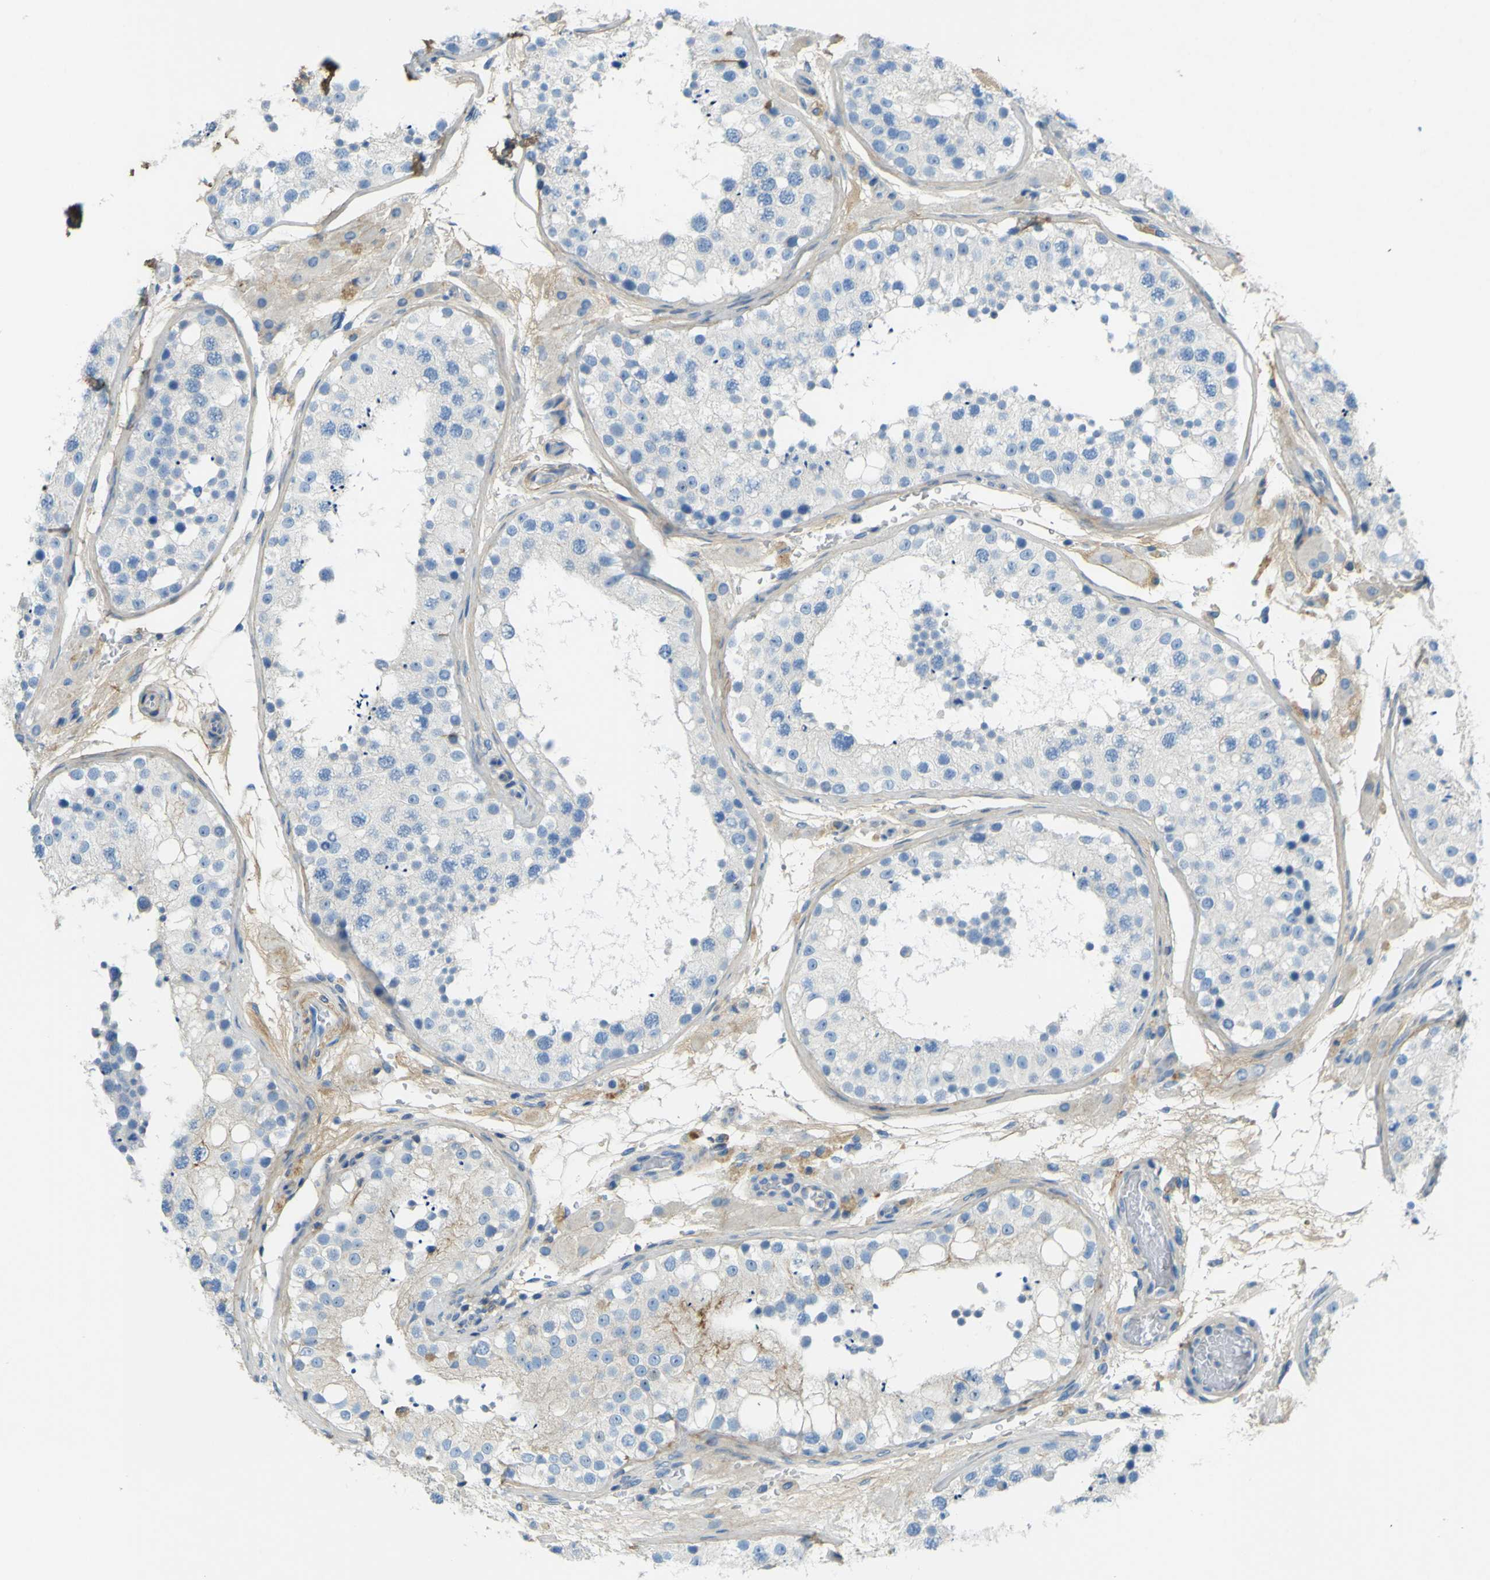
{"staining": {"intensity": "negative", "quantity": "none", "location": "none"}, "tissue": "testis", "cell_type": "Cells in seminiferous ducts", "image_type": "normal", "snomed": [{"axis": "morphology", "description": "Normal tissue, NOS"}, {"axis": "topography", "description": "Testis"}], "caption": "A high-resolution micrograph shows immunohistochemistry staining of benign testis, which reveals no significant staining in cells in seminiferous ducts.", "gene": "OGN", "patient": {"sex": "male", "age": 26}}